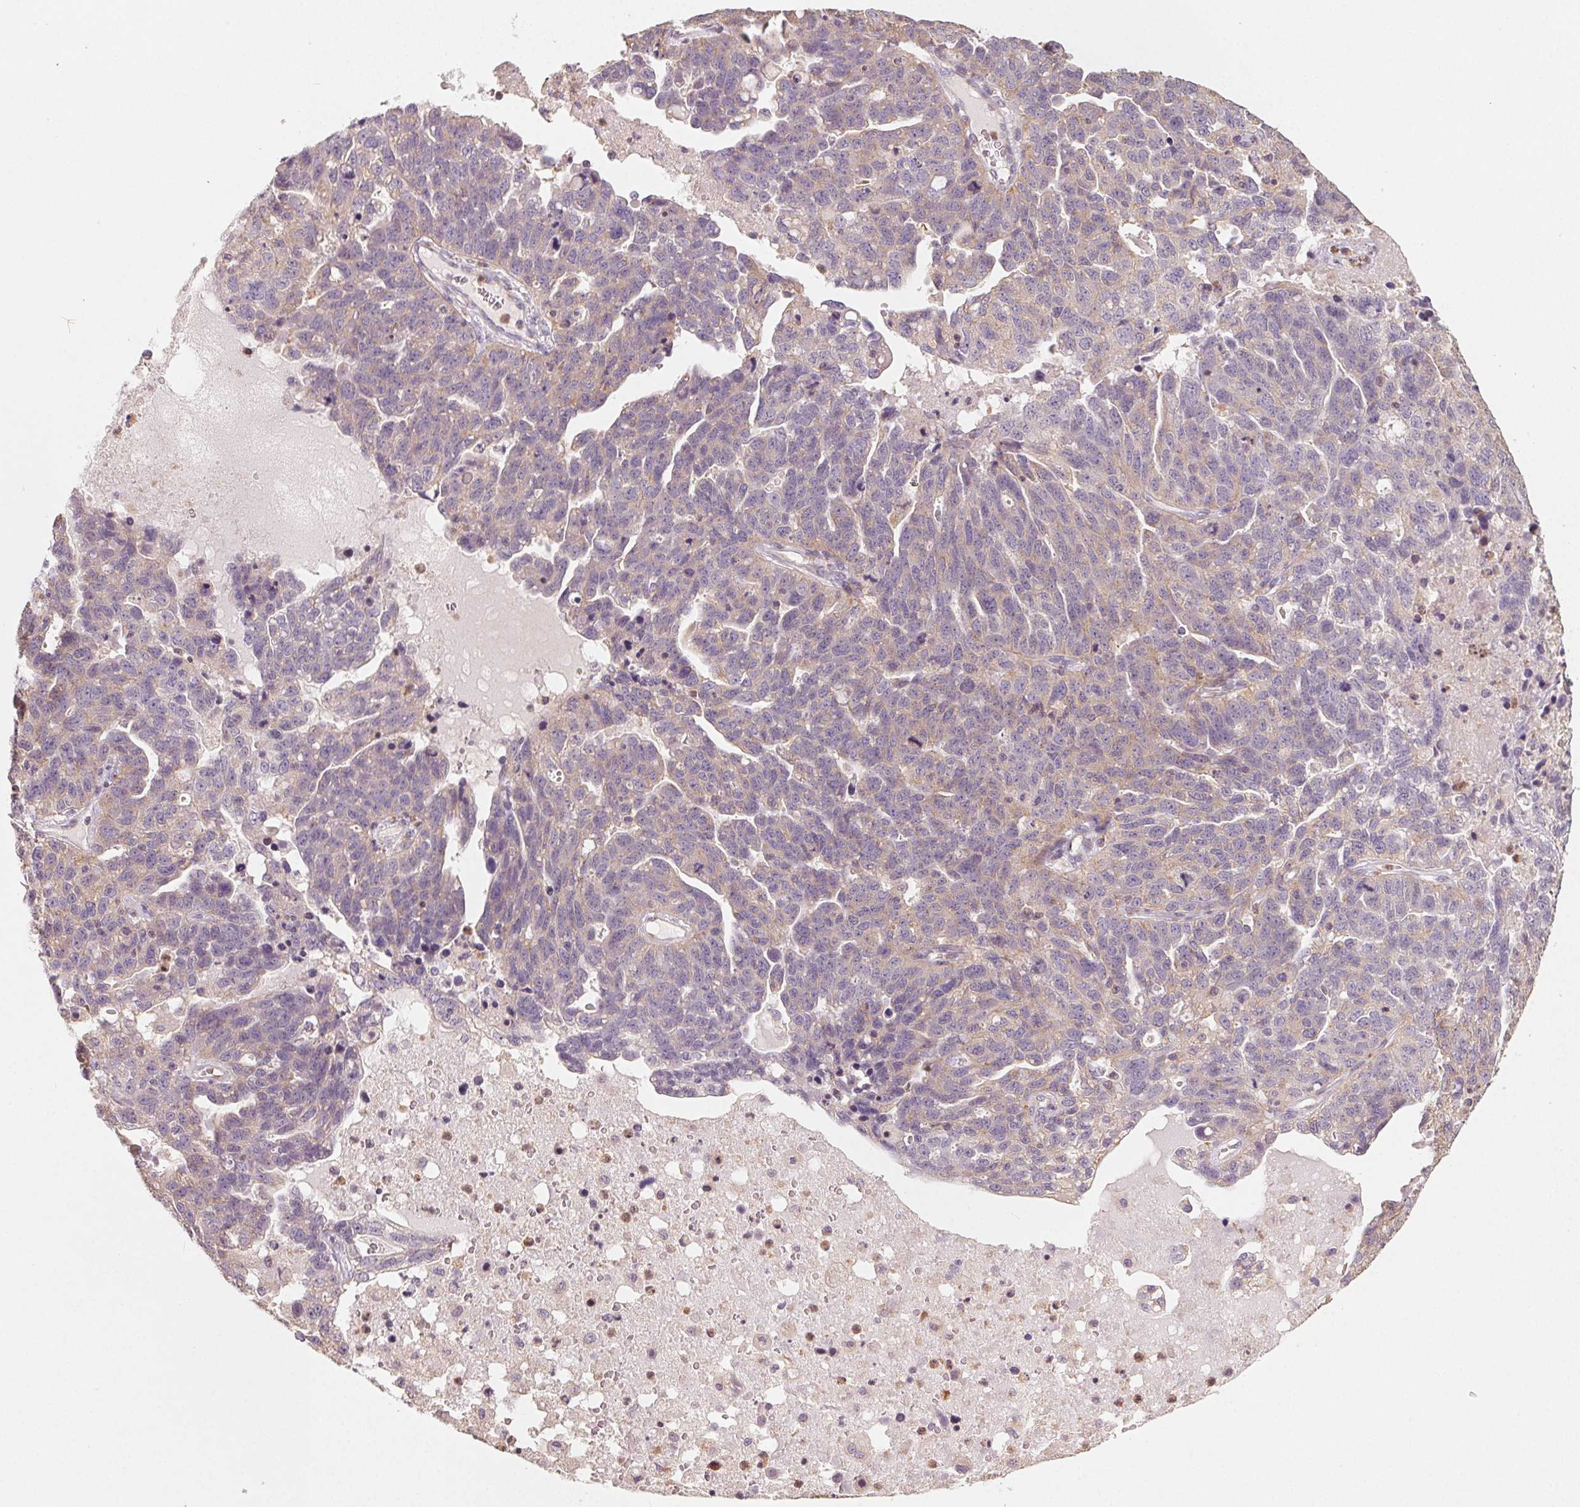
{"staining": {"intensity": "weak", "quantity": "25%-75%", "location": "cytoplasmic/membranous"}, "tissue": "ovarian cancer", "cell_type": "Tumor cells", "image_type": "cancer", "snomed": [{"axis": "morphology", "description": "Cystadenocarcinoma, serous, NOS"}, {"axis": "topography", "description": "Ovary"}], "caption": "Protein staining displays weak cytoplasmic/membranous positivity in about 25%-75% of tumor cells in ovarian cancer (serous cystadenocarcinoma). Nuclei are stained in blue.", "gene": "AP1S1", "patient": {"sex": "female", "age": 71}}